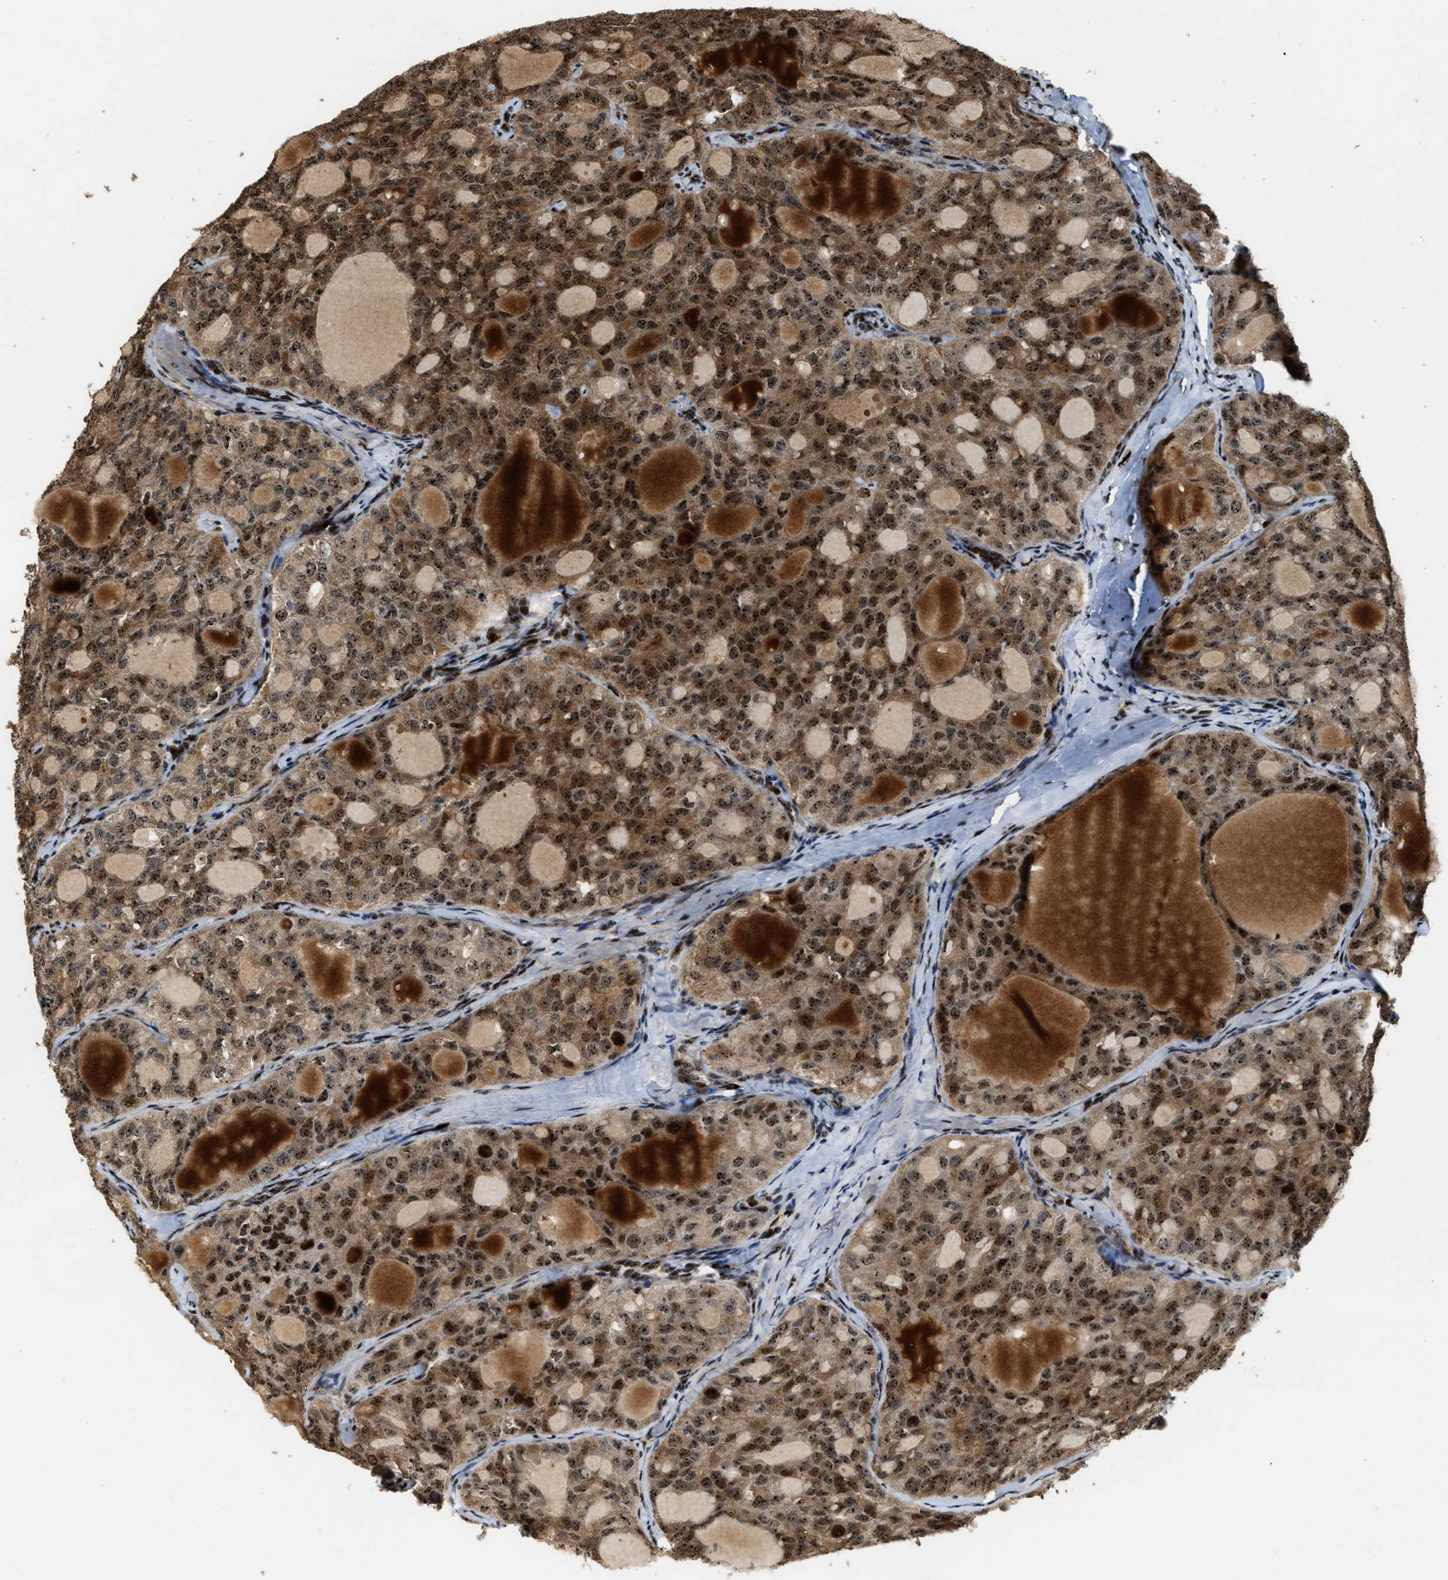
{"staining": {"intensity": "moderate", "quantity": ">75%", "location": "cytoplasmic/membranous,nuclear"}, "tissue": "thyroid cancer", "cell_type": "Tumor cells", "image_type": "cancer", "snomed": [{"axis": "morphology", "description": "Follicular adenoma carcinoma, NOS"}, {"axis": "topography", "description": "Thyroid gland"}], "caption": "The image demonstrates a brown stain indicating the presence of a protein in the cytoplasmic/membranous and nuclear of tumor cells in thyroid follicular adenoma carcinoma. The staining was performed using DAB, with brown indicating positive protein expression. Nuclei are stained blue with hematoxylin.", "gene": "ZNF687", "patient": {"sex": "male", "age": 75}}